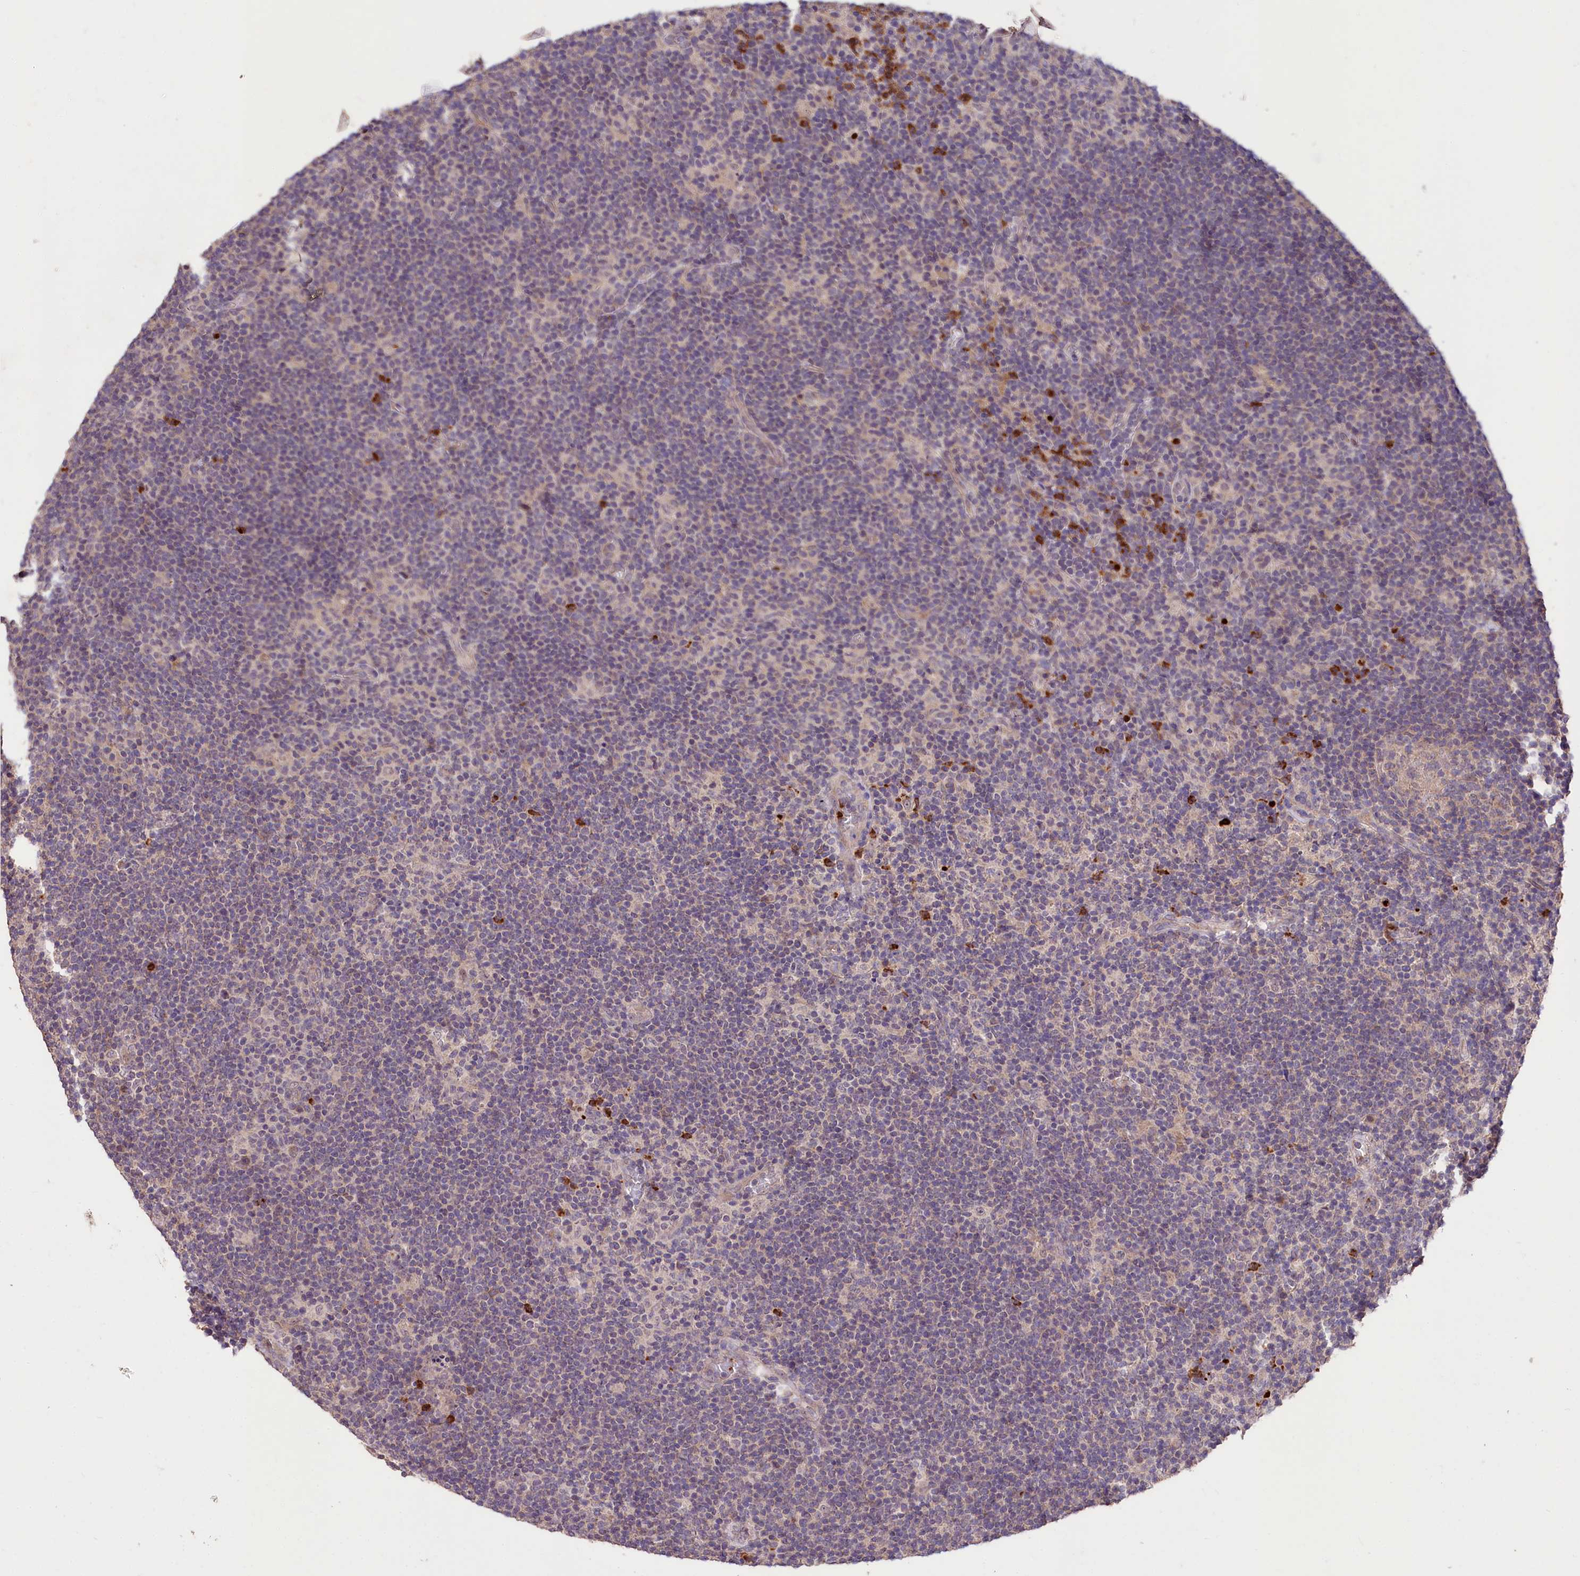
{"staining": {"intensity": "negative", "quantity": "none", "location": "none"}, "tissue": "lymphoma", "cell_type": "Tumor cells", "image_type": "cancer", "snomed": [{"axis": "morphology", "description": "Hodgkin's disease, NOS"}, {"axis": "topography", "description": "Lymph node"}], "caption": "There is no significant expression in tumor cells of Hodgkin's disease. (Stains: DAB (3,3'-diaminobenzidine) immunohistochemistry with hematoxylin counter stain, Microscopy: brightfield microscopy at high magnification).", "gene": "KLRB1", "patient": {"sex": "female", "age": 57}}